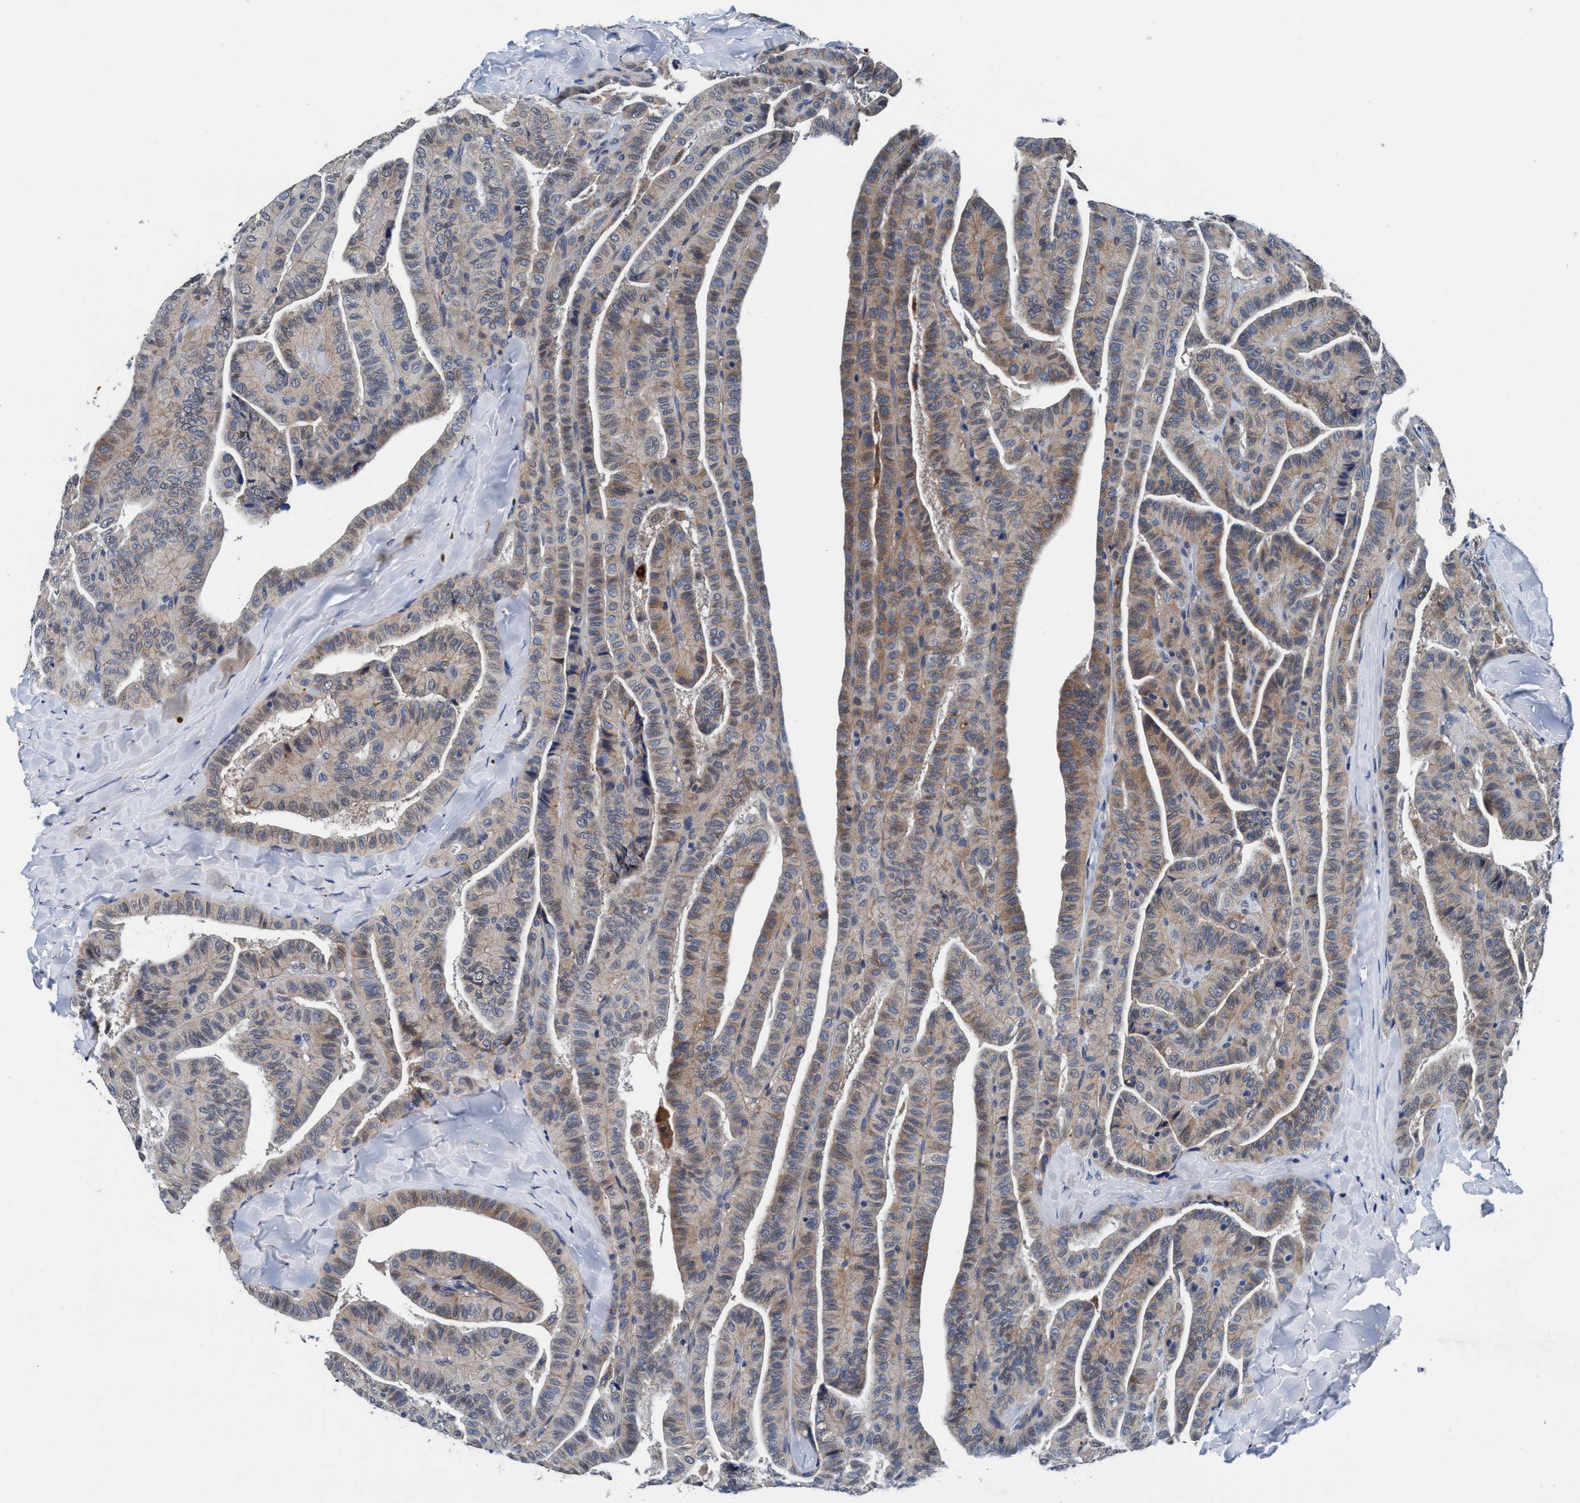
{"staining": {"intensity": "moderate", "quantity": "25%-75%", "location": "cytoplasmic/membranous"}, "tissue": "thyroid cancer", "cell_type": "Tumor cells", "image_type": "cancer", "snomed": [{"axis": "morphology", "description": "Papillary adenocarcinoma, NOS"}, {"axis": "topography", "description": "Thyroid gland"}], "caption": "An image of human thyroid papillary adenocarcinoma stained for a protein reveals moderate cytoplasmic/membranous brown staining in tumor cells.", "gene": "TMEM94", "patient": {"sex": "male", "age": 77}}